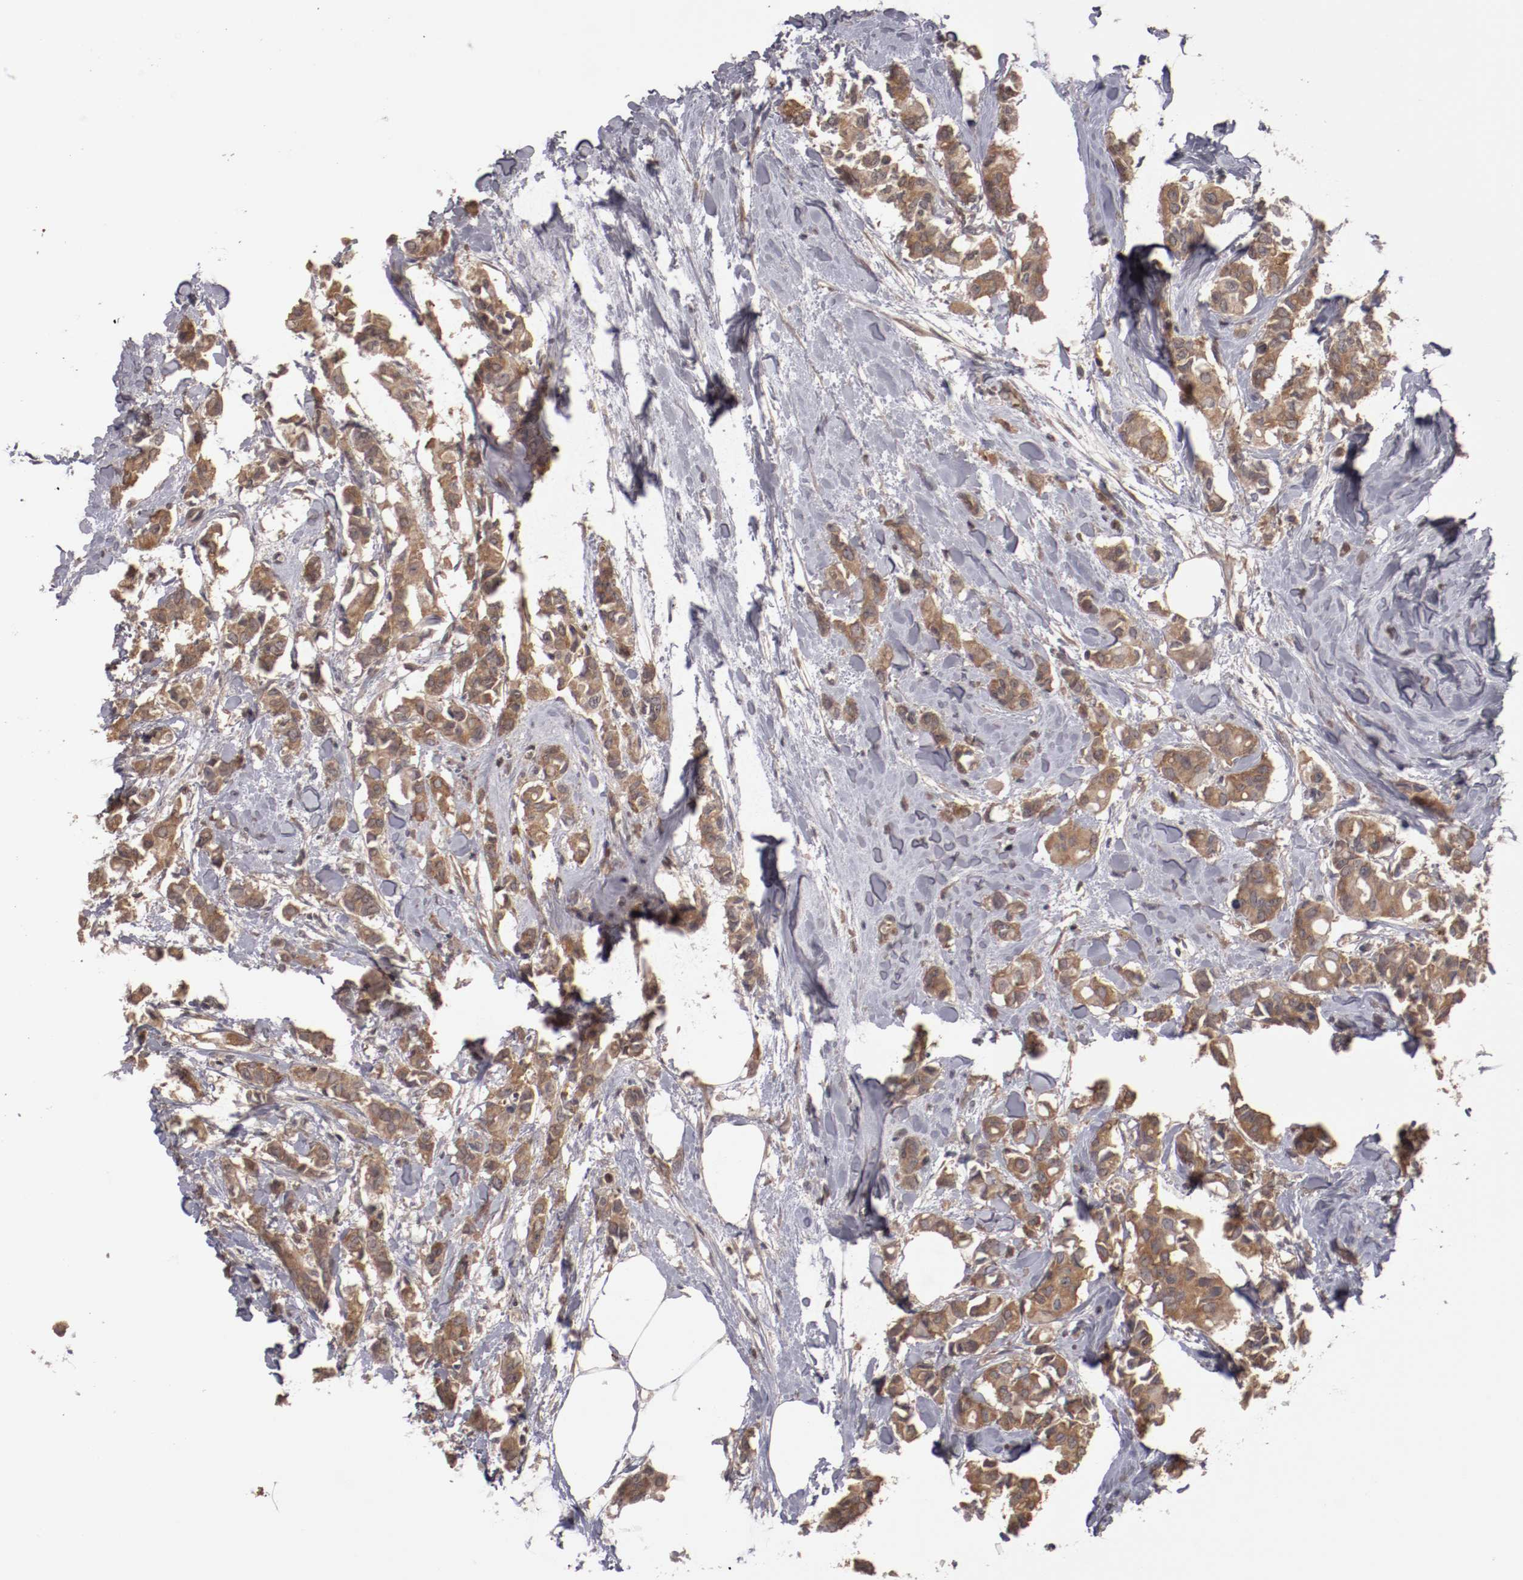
{"staining": {"intensity": "moderate", "quantity": ">75%", "location": "cytoplasmic/membranous"}, "tissue": "breast cancer", "cell_type": "Tumor cells", "image_type": "cancer", "snomed": [{"axis": "morphology", "description": "Duct carcinoma"}, {"axis": "topography", "description": "Breast"}], "caption": "Tumor cells show medium levels of moderate cytoplasmic/membranous staining in approximately >75% of cells in breast invasive ductal carcinoma.", "gene": "CP", "patient": {"sex": "female", "age": 84}}